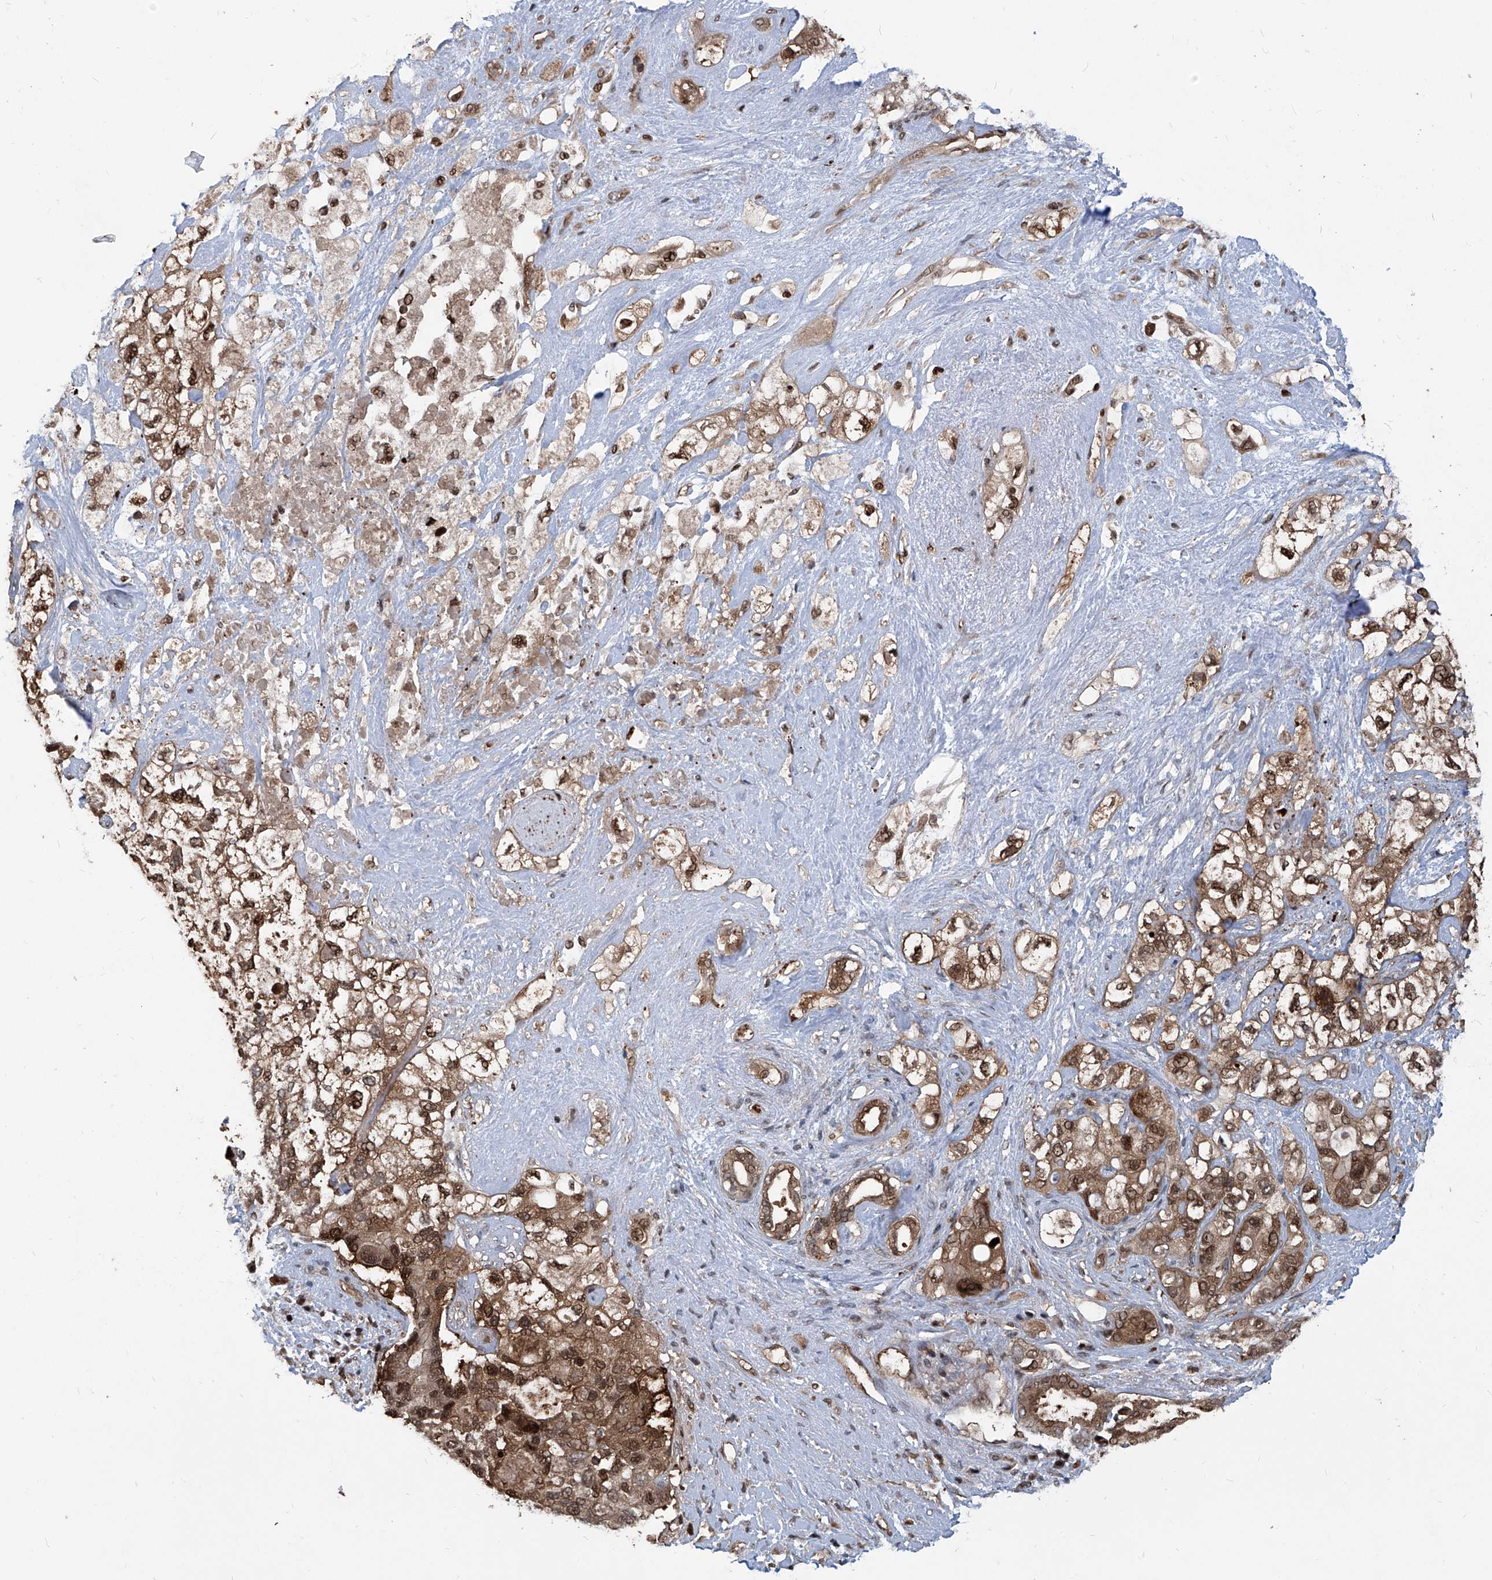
{"staining": {"intensity": "strong", "quantity": "25%-75%", "location": "cytoplasmic/membranous,nuclear"}, "tissue": "pancreatic cancer", "cell_type": "Tumor cells", "image_type": "cancer", "snomed": [{"axis": "morphology", "description": "Adenocarcinoma, NOS"}, {"axis": "topography", "description": "Pancreas"}], "caption": "Approximately 25%-75% of tumor cells in adenocarcinoma (pancreatic) display strong cytoplasmic/membranous and nuclear protein positivity as visualized by brown immunohistochemical staining.", "gene": "PSMB1", "patient": {"sex": "female", "age": 56}}